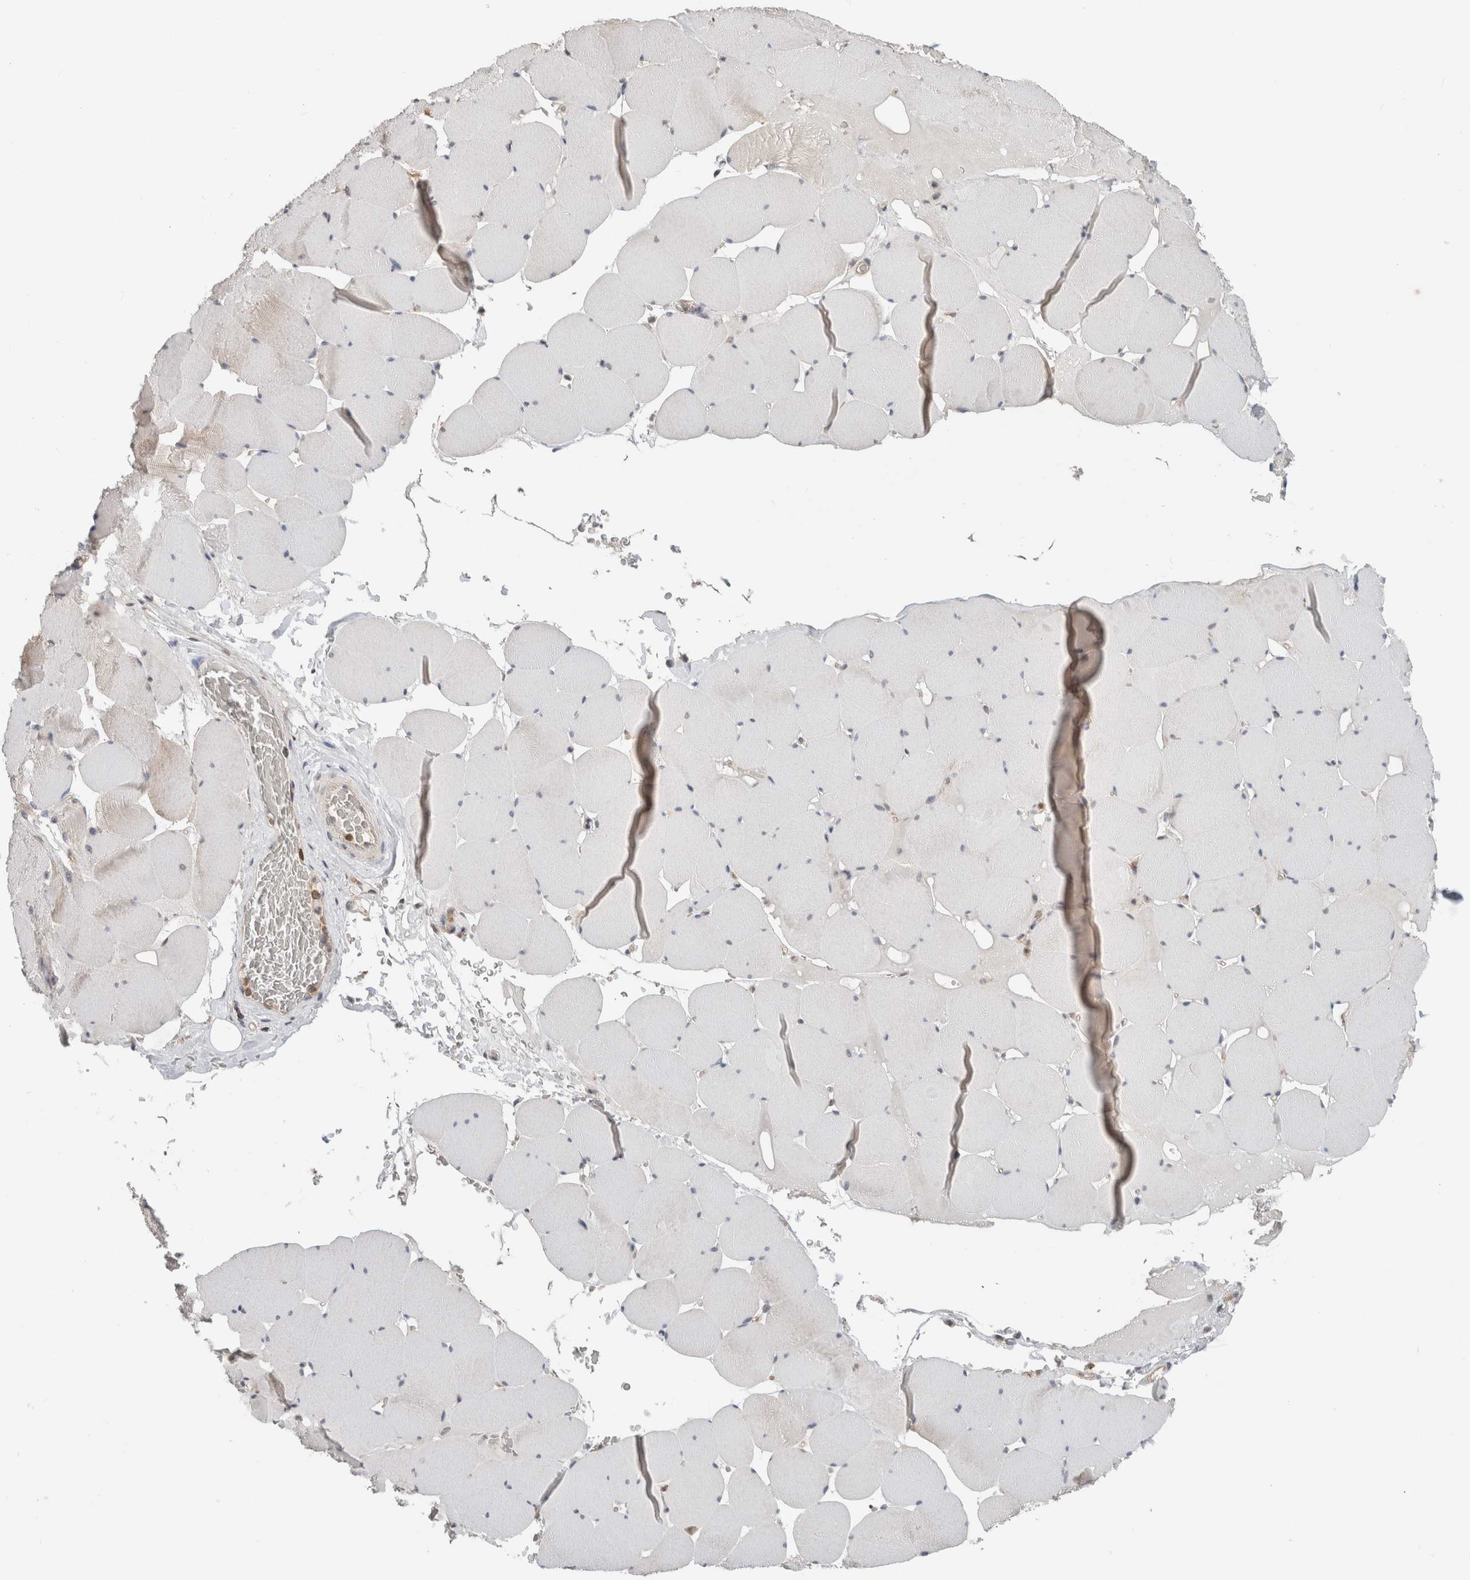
{"staining": {"intensity": "weak", "quantity": "<25%", "location": "cytoplasmic/membranous"}, "tissue": "skeletal muscle", "cell_type": "Myocytes", "image_type": "normal", "snomed": [{"axis": "morphology", "description": "Normal tissue, NOS"}, {"axis": "topography", "description": "Skeletal muscle"}], "caption": "High power microscopy image of an IHC micrograph of normal skeletal muscle, revealing no significant staining in myocytes. (DAB immunohistochemistry (IHC), high magnification).", "gene": "XPNPEP1", "patient": {"sex": "male", "age": 62}}